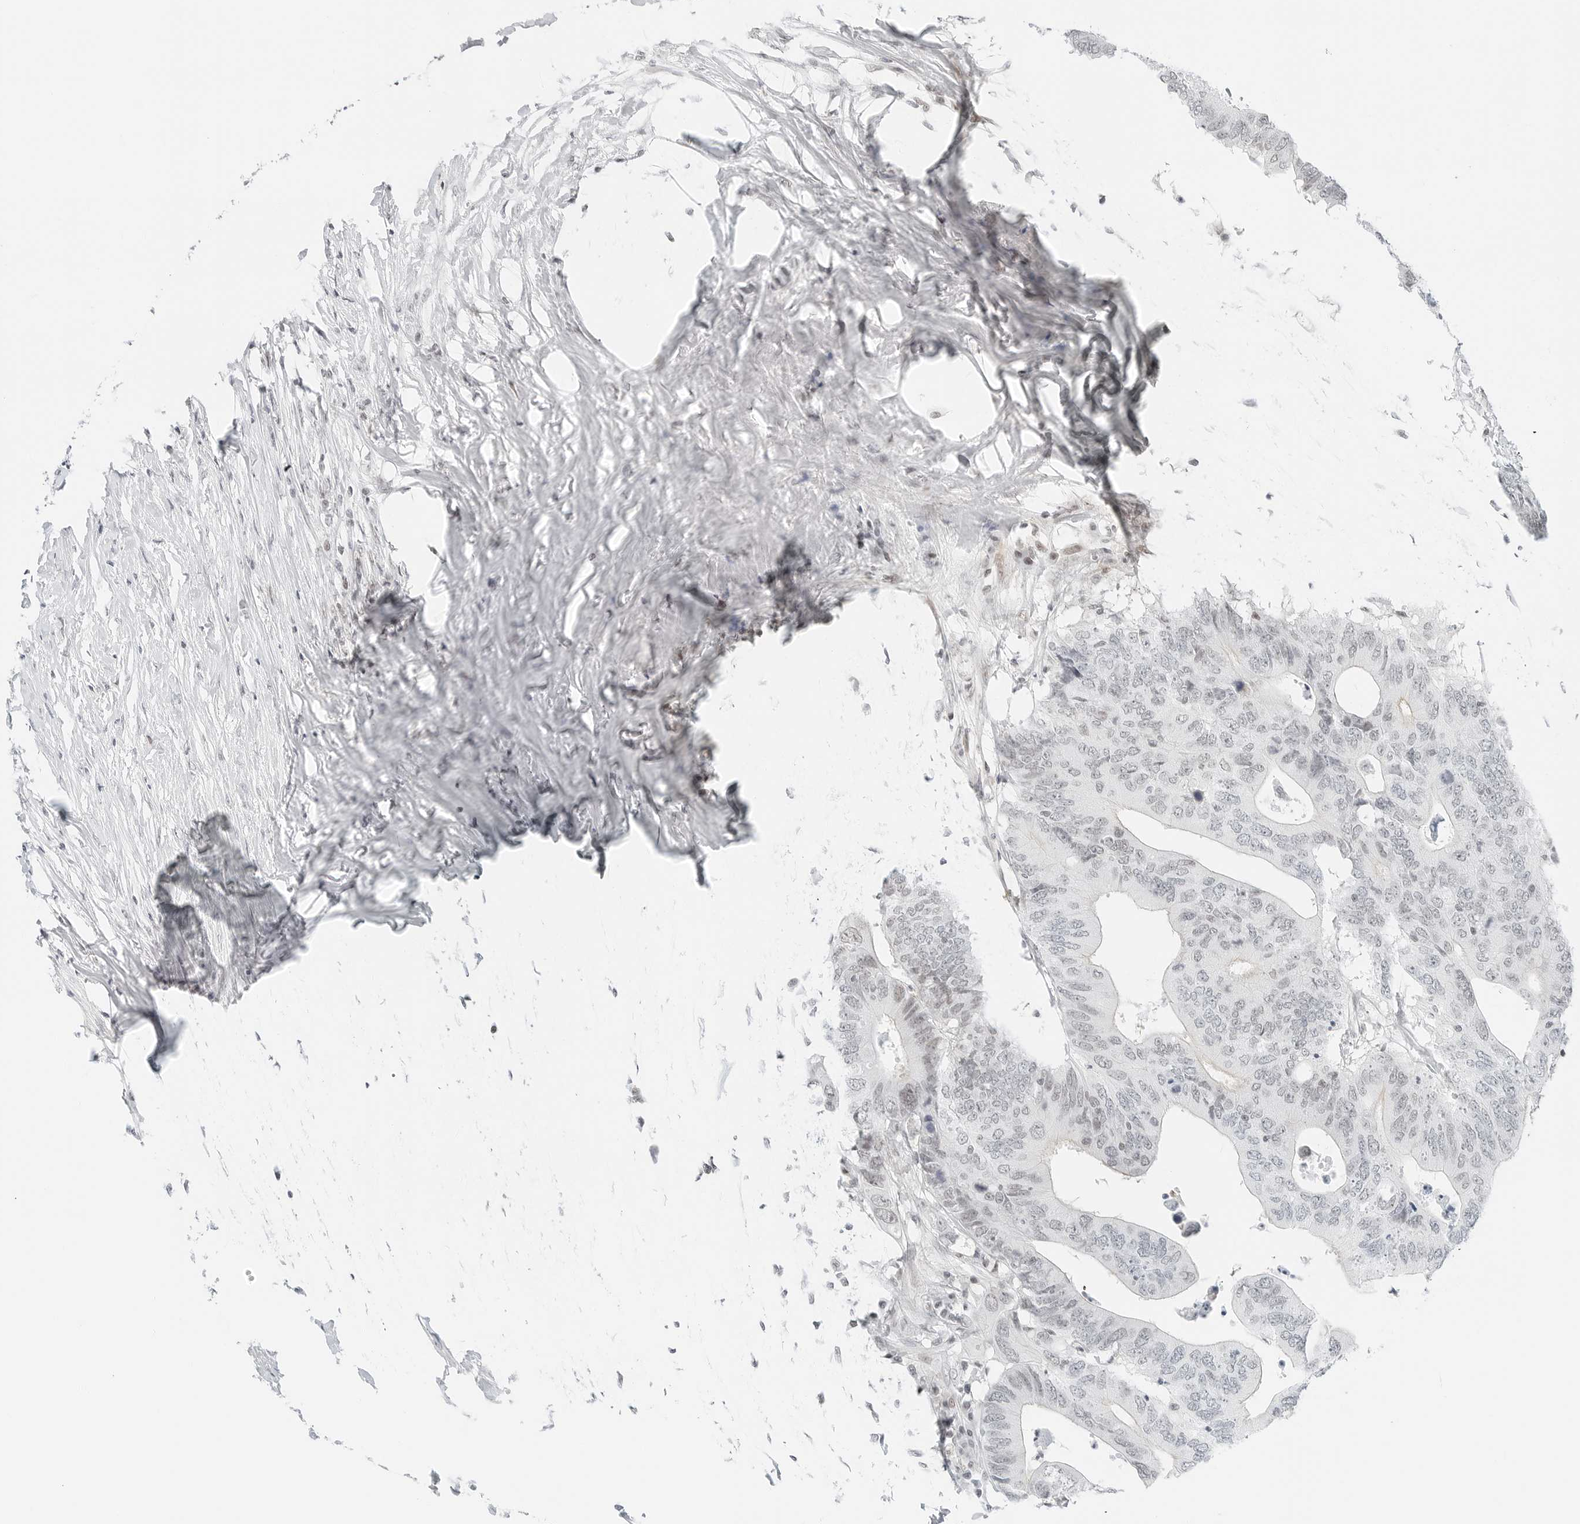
{"staining": {"intensity": "negative", "quantity": "none", "location": "none"}, "tissue": "colorectal cancer", "cell_type": "Tumor cells", "image_type": "cancer", "snomed": [{"axis": "morphology", "description": "Adenocarcinoma, NOS"}, {"axis": "topography", "description": "Colon"}], "caption": "Tumor cells are negative for protein expression in human colorectal adenocarcinoma.", "gene": "CRTC2", "patient": {"sex": "male", "age": 71}}